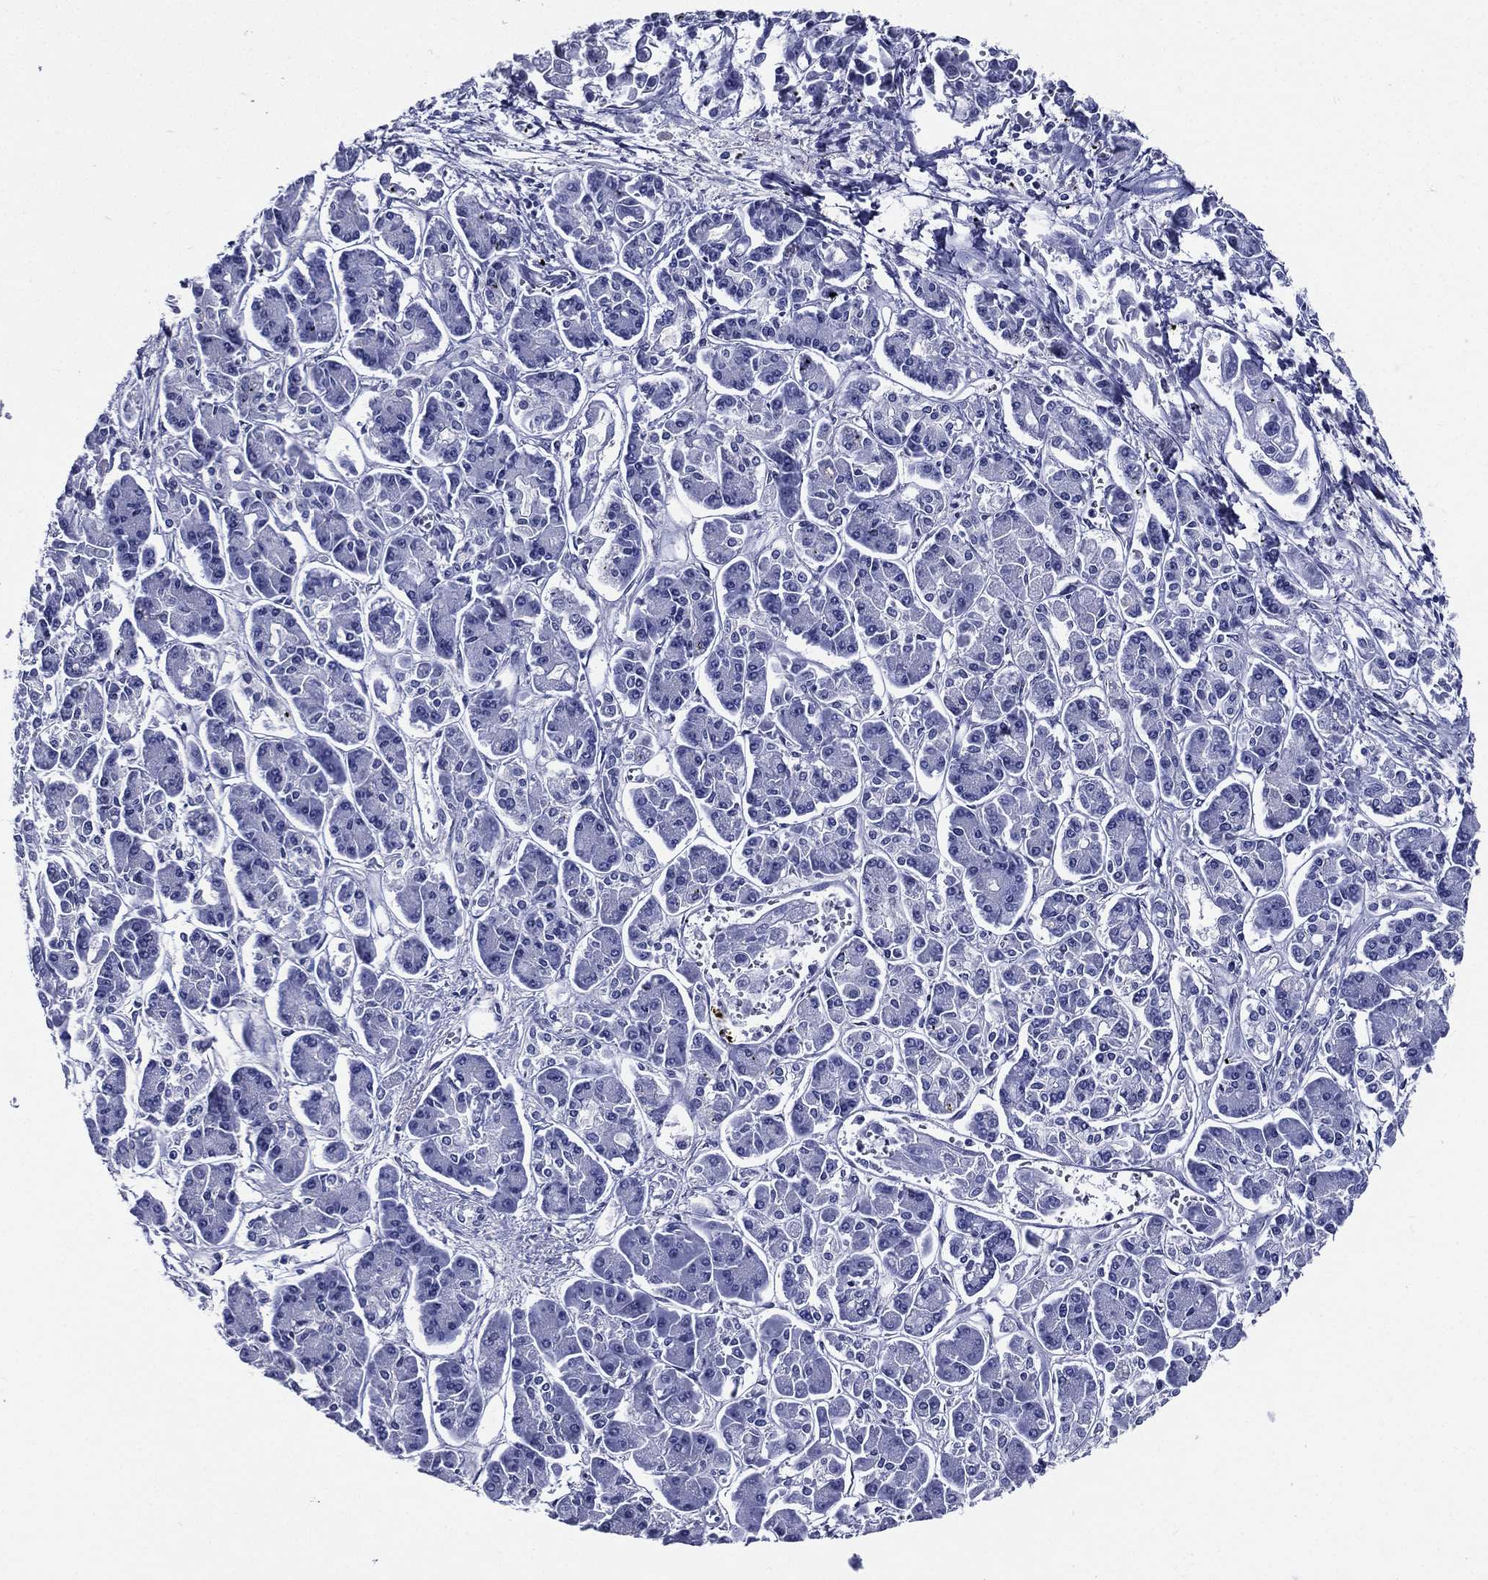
{"staining": {"intensity": "negative", "quantity": "none", "location": "none"}, "tissue": "pancreatic cancer", "cell_type": "Tumor cells", "image_type": "cancer", "snomed": [{"axis": "morphology", "description": "Adenocarcinoma, NOS"}, {"axis": "topography", "description": "Pancreas"}], "caption": "Protein analysis of pancreatic cancer reveals no significant expression in tumor cells. Nuclei are stained in blue.", "gene": "DPYS", "patient": {"sex": "male", "age": 85}}